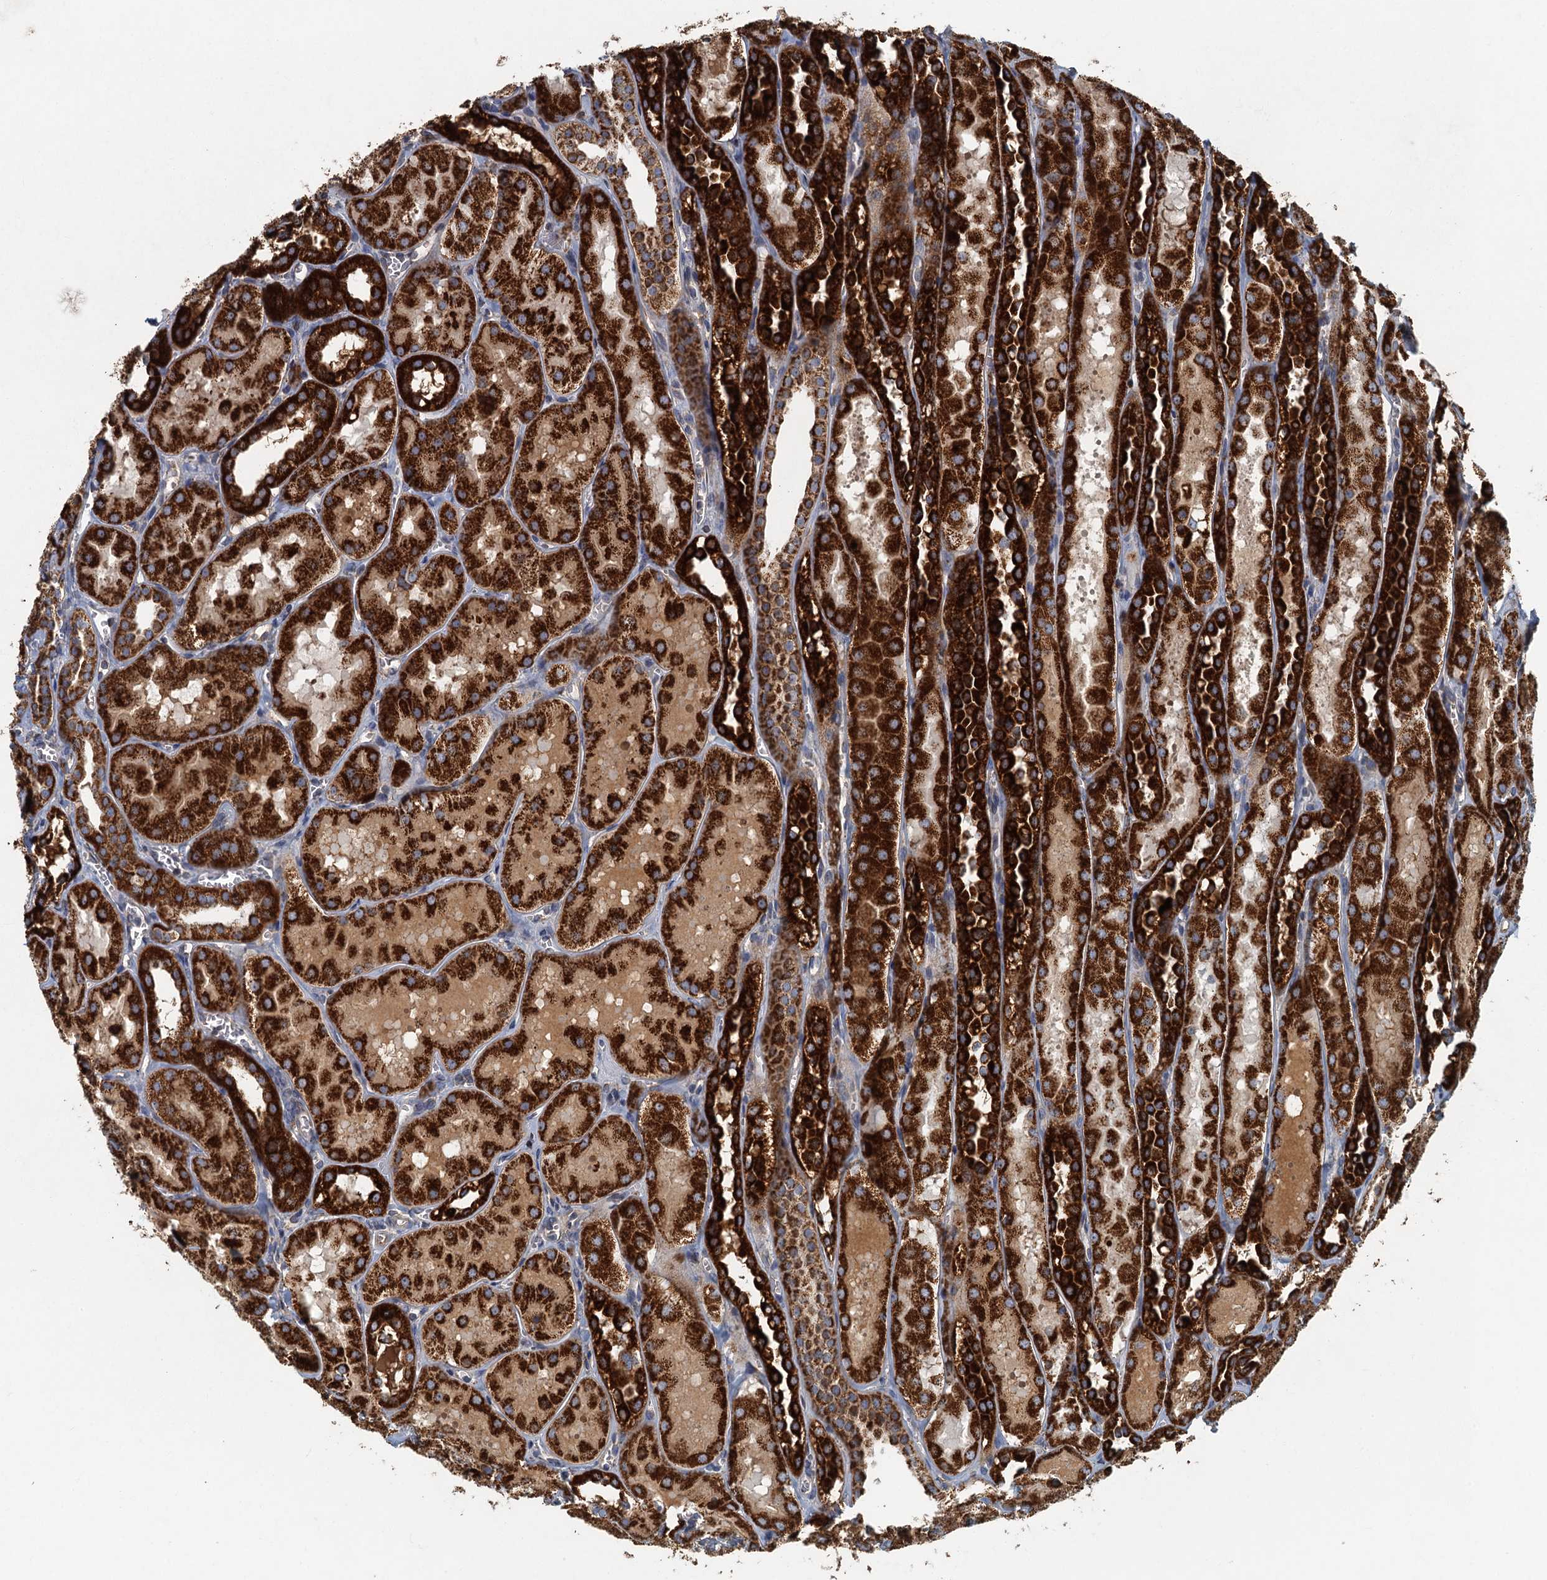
{"staining": {"intensity": "negative", "quantity": "none", "location": "none"}, "tissue": "kidney", "cell_type": "Cells in glomeruli", "image_type": "normal", "snomed": [{"axis": "morphology", "description": "Normal tissue, NOS"}, {"axis": "topography", "description": "Kidney"}, {"axis": "topography", "description": "Urinary bladder"}], "caption": "Immunohistochemistry photomicrograph of normal kidney: kidney stained with DAB exhibits no significant protein positivity in cells in glomeruli. (Brightfield microscopy of DAB (3,3'-diaminobenzidine) immunohistochemistry (IHC) at high magnification).", "gene": "SPDYC", "patient": {"sex": "male", "age": 16}}